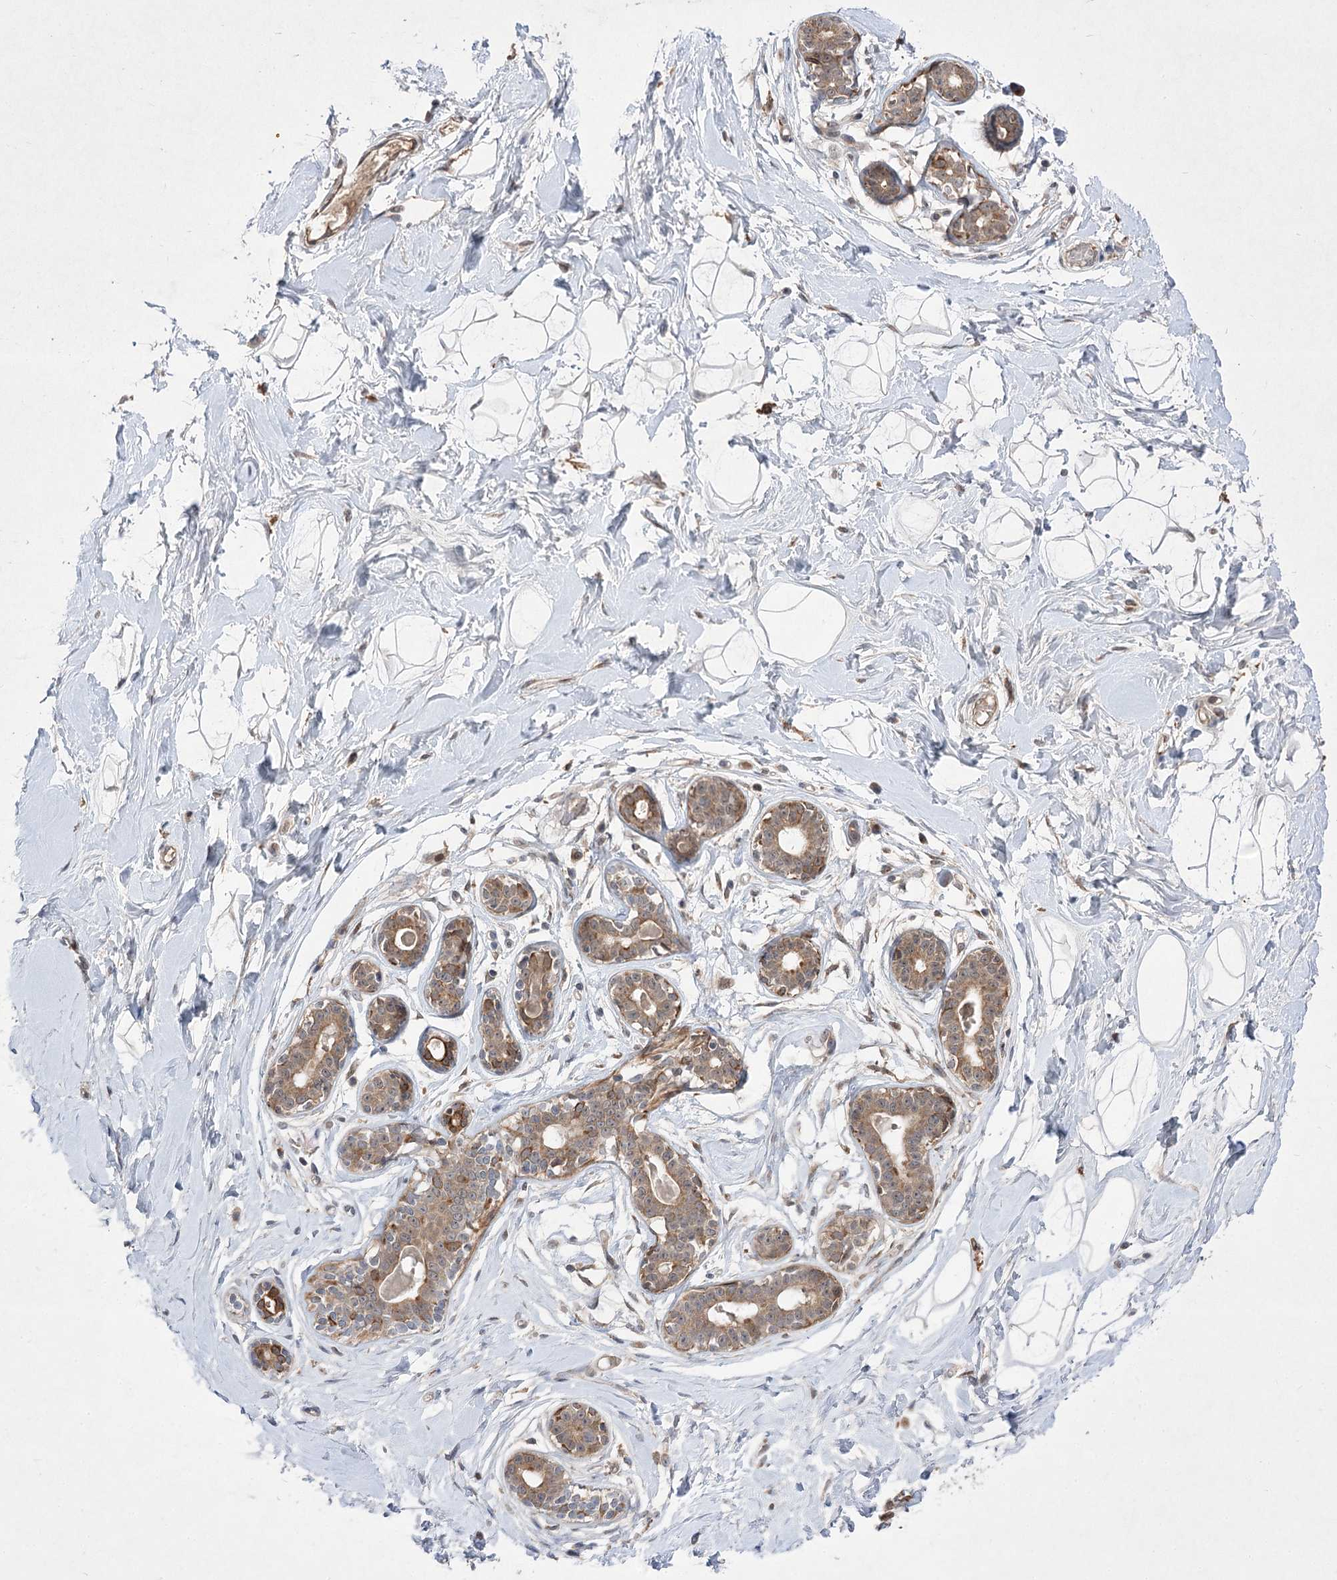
{"staining": {"intensity": "weak", "quantity": ">75%", "location": "cytoplasmic/membranous"}, "tissue": "breast", "cell_type": "Adipocytes", "image_type": "normal", "snomed": [{"axis": "morphology", "description": "Normal tissue, NOS"}, {"axis": "morphology", "description": "Adenoma, NOS"}, {"axis": "topography", "description": "Breast"}], "caption": "Immunohistochemical staining of benign human breast displays weak cytoplasmic/membranous protein positivity in approximately >75% of adipocytes. (DAB (3,3'-diaminobenzidine) = brown stain, brightfield microscopy at high magnification).", "gene": "HELT", "patient": {"sex": "female", "age": 23}}